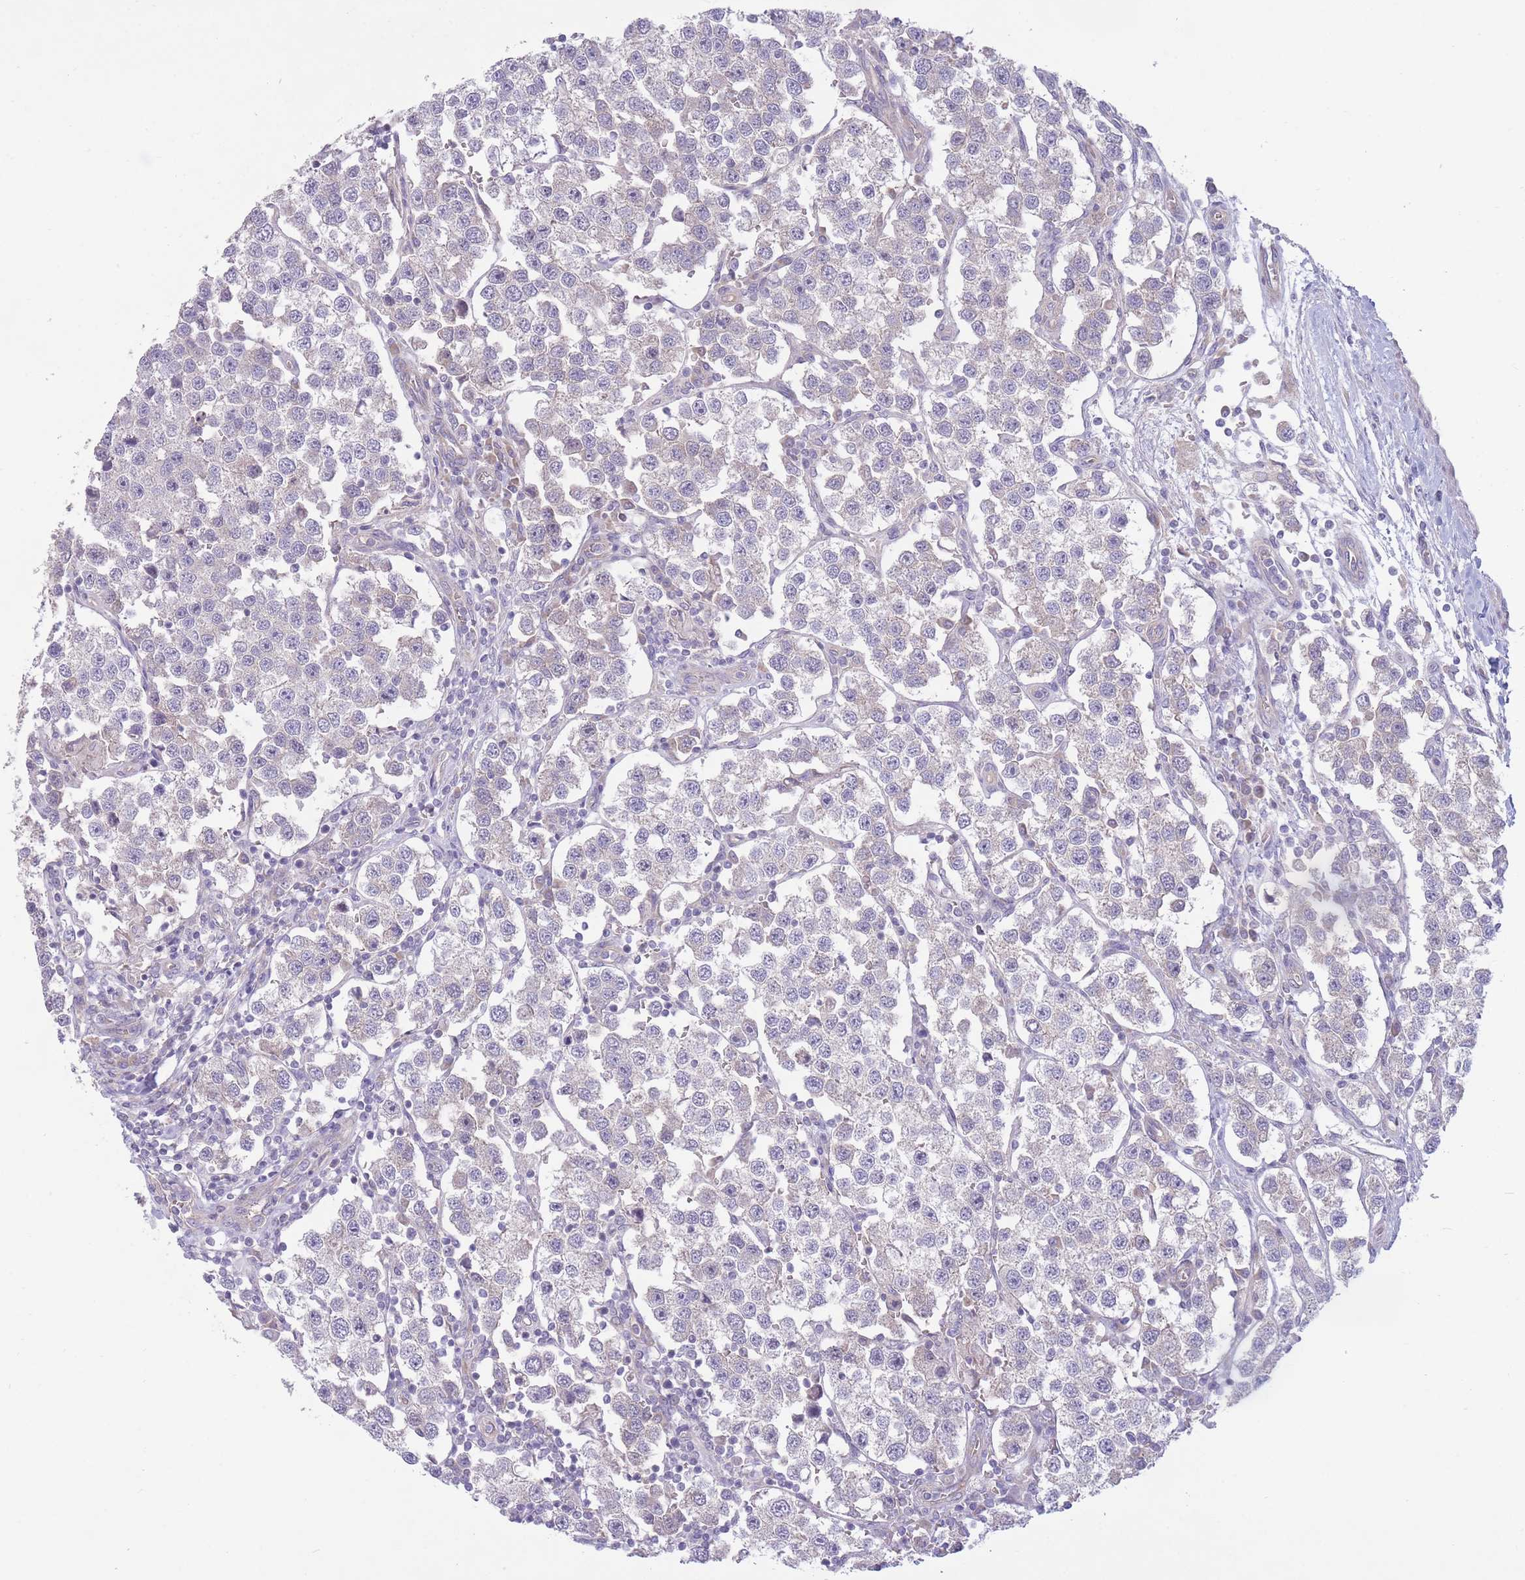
{"staining": {"intensity": "negative", "quantity": "none", "location": "none"}, "tissue": "testis cancer", "cell_type": "Tumor cells", "image_type": "cancer", "snomed": [{"axis": "morphology", "description": "Seminoma, NOS"}, {"axis": "topography", "description": "Testis"}], "caption": "DAB (3,3'-diaminobenzidine) immunohistochemical staining of testis seminoma demonstrates no significant staining in tumor cells.", "gene": "PNPLA5", "patient": {"sex": "male", "age": 37}}